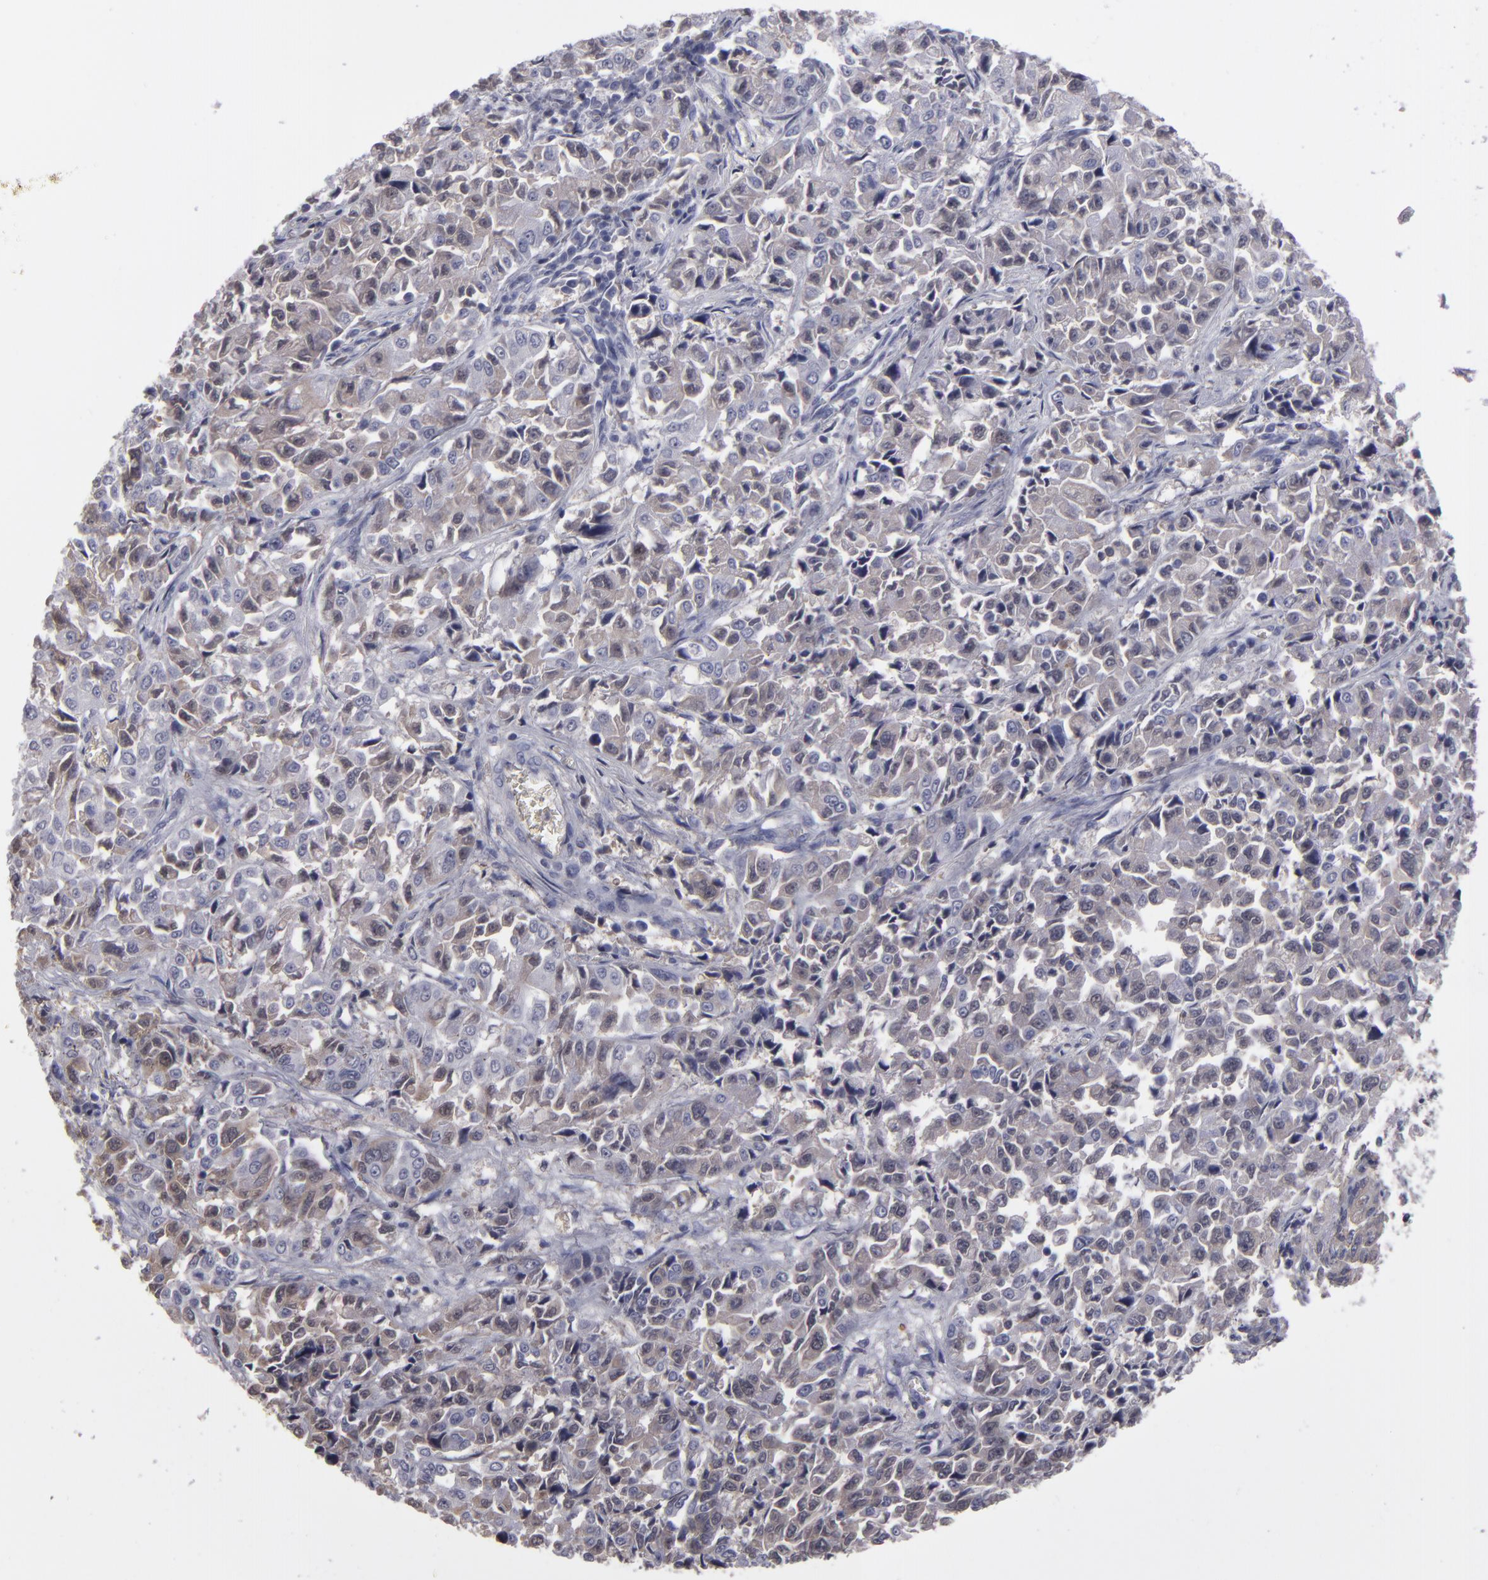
{"staining": {"intensity": "weak", "quantity": "25%-75%", "location": "cytoplasmic/membranous"}, "tissue": "pancreatic cancer", "cell_type": "Tumor cells", "image_type": "cancer", "snomed": [{"axis": "morphology", "description": "Adenocarcinoma, NOS"}, {"axis": "topography", "description": "Pancreas"}], "caption": "Tumor cells show low levels of weak cytoplasmic/membranous positivity in approximately 25%-75% of cells in adenocarcinoma (pancreatic). (Stains: DAB (3,3'-diaminobenzidine) in brown, nuclei in blue, Microscopy: brightfield microscopy at high magnification).", "gene": "ITIH4", "patient": {"sex": "female", "age": 52}}